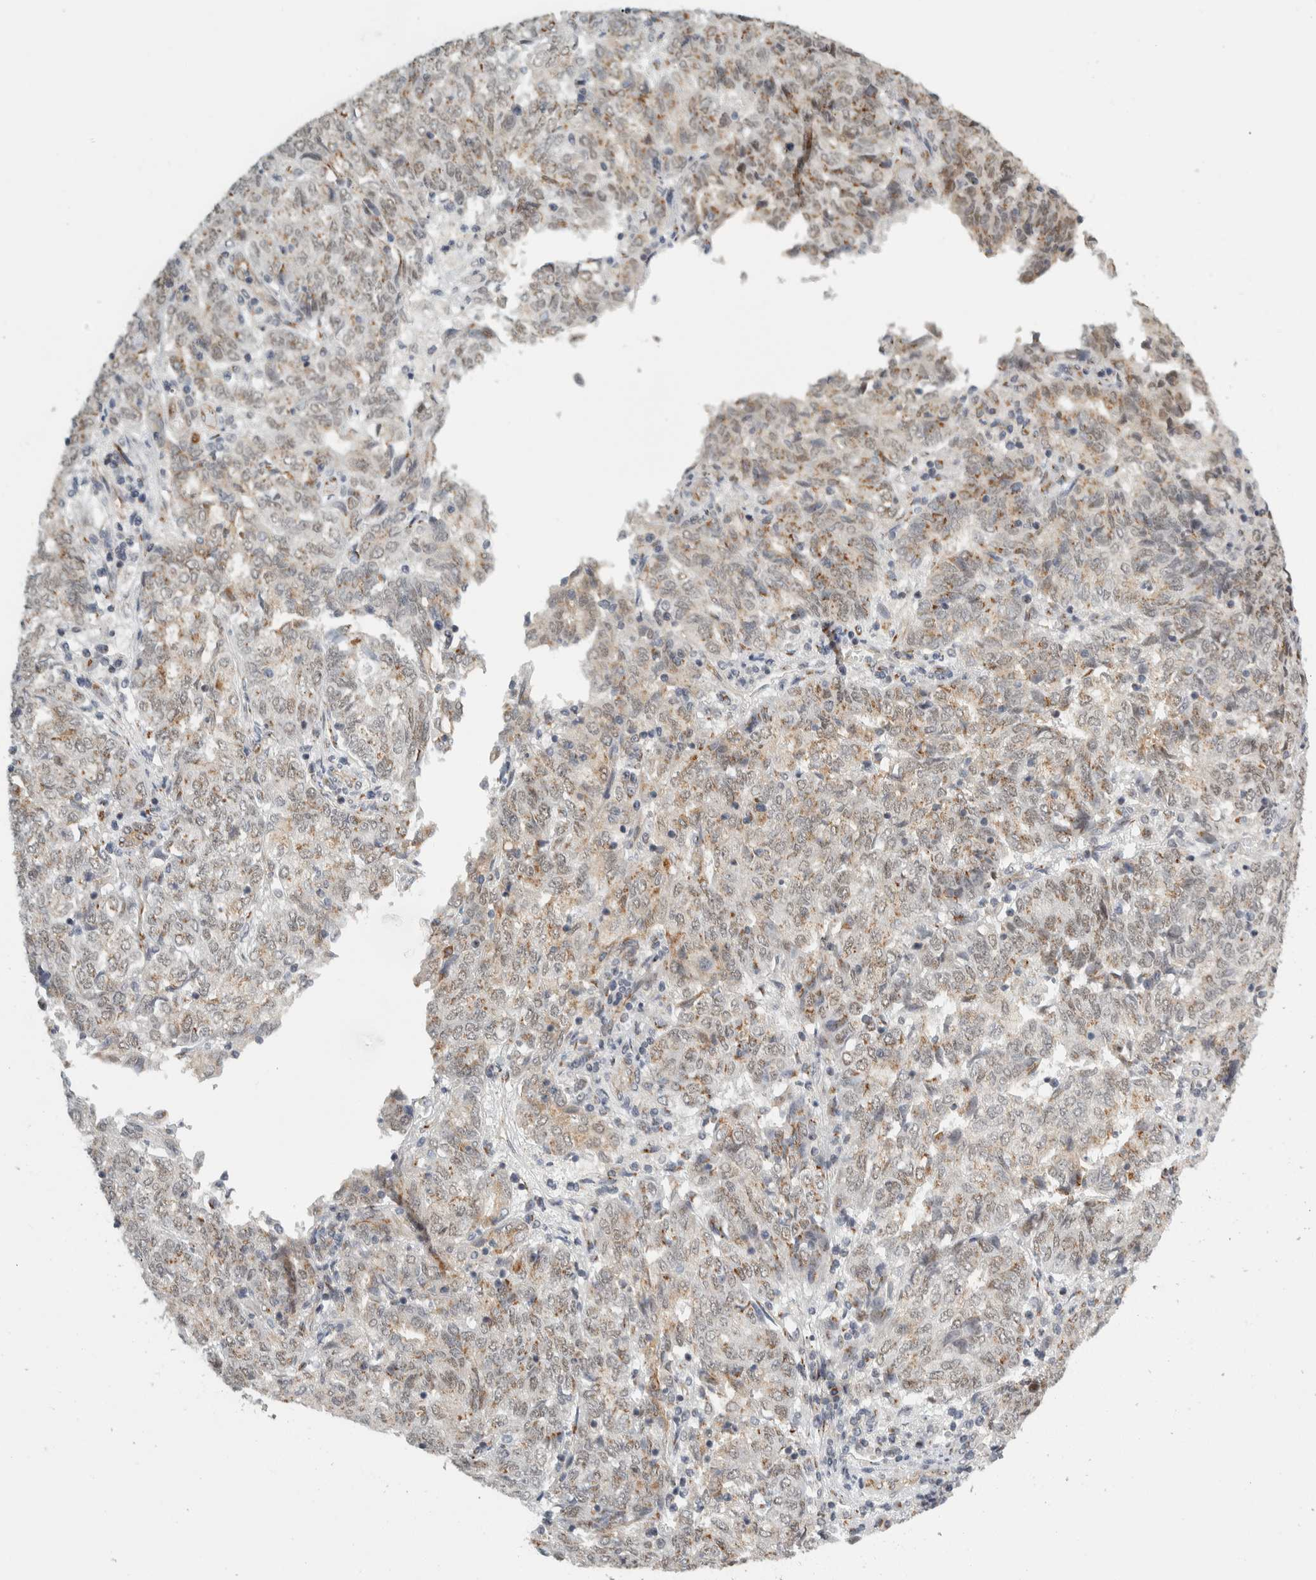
{"staining": {"intensity": "weak", "quantity": ">75%", "location": "cytoplasmic/membranous"}, "tissue": "endometrial cancer", "cell_type": "Tumor cells", "image_type": "cancer", "snomed": [{"axis": "morphology", "description": "Adenocarcinoma, NOS"}, {"axis": "topography", "description": "Endometrium"}], "caption": "DAB immunohistochemical staining of human endometrial cancer demonstrates weak cytoplasmic/membranous protein positivity in approximately >75% of tumor cells.", "gene": "ZMYND8", "patient": {"sex": "female", "age": 80}}